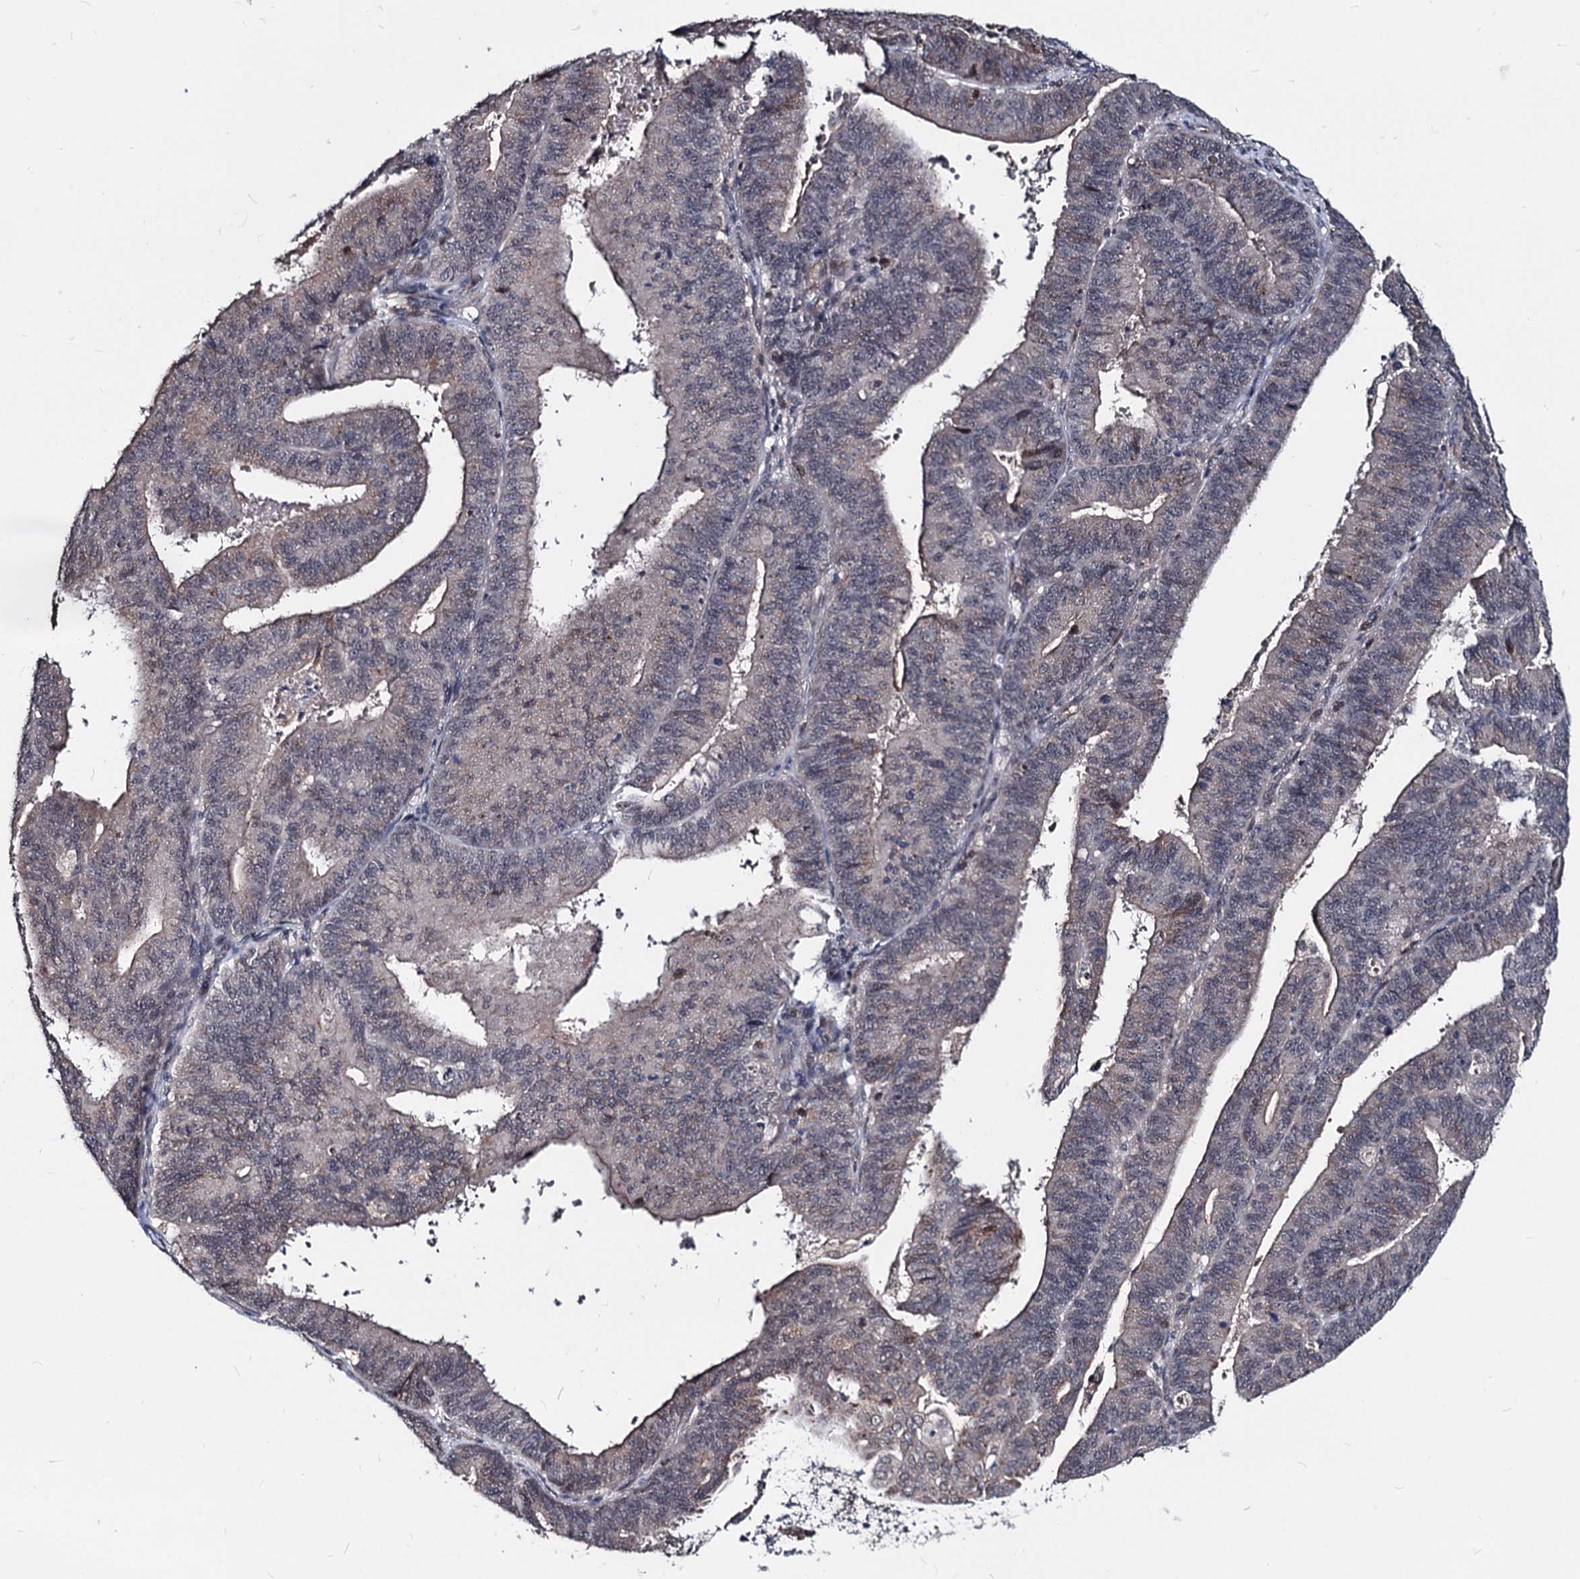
{"staining": {"intensity": "weak", "quantity": "<25%", "location": "nuclear"}, "tissue": "endometrial cancer", "cell_type": "Tumor cells", "image_type": "cancer", "snomed": [{"axis": "morphology", "description": "Adenocarcinoma, NOS"}, {"axis": "topography", "description": "Endometrium"}], "caption": "The photomicrograph shows no significant staining in tumor cells of endometrial cancer. (IHC, brightfield microscopy, high magnification).", "gene": "SMAGP", "patient": {"sex": "female", "age": 73}}